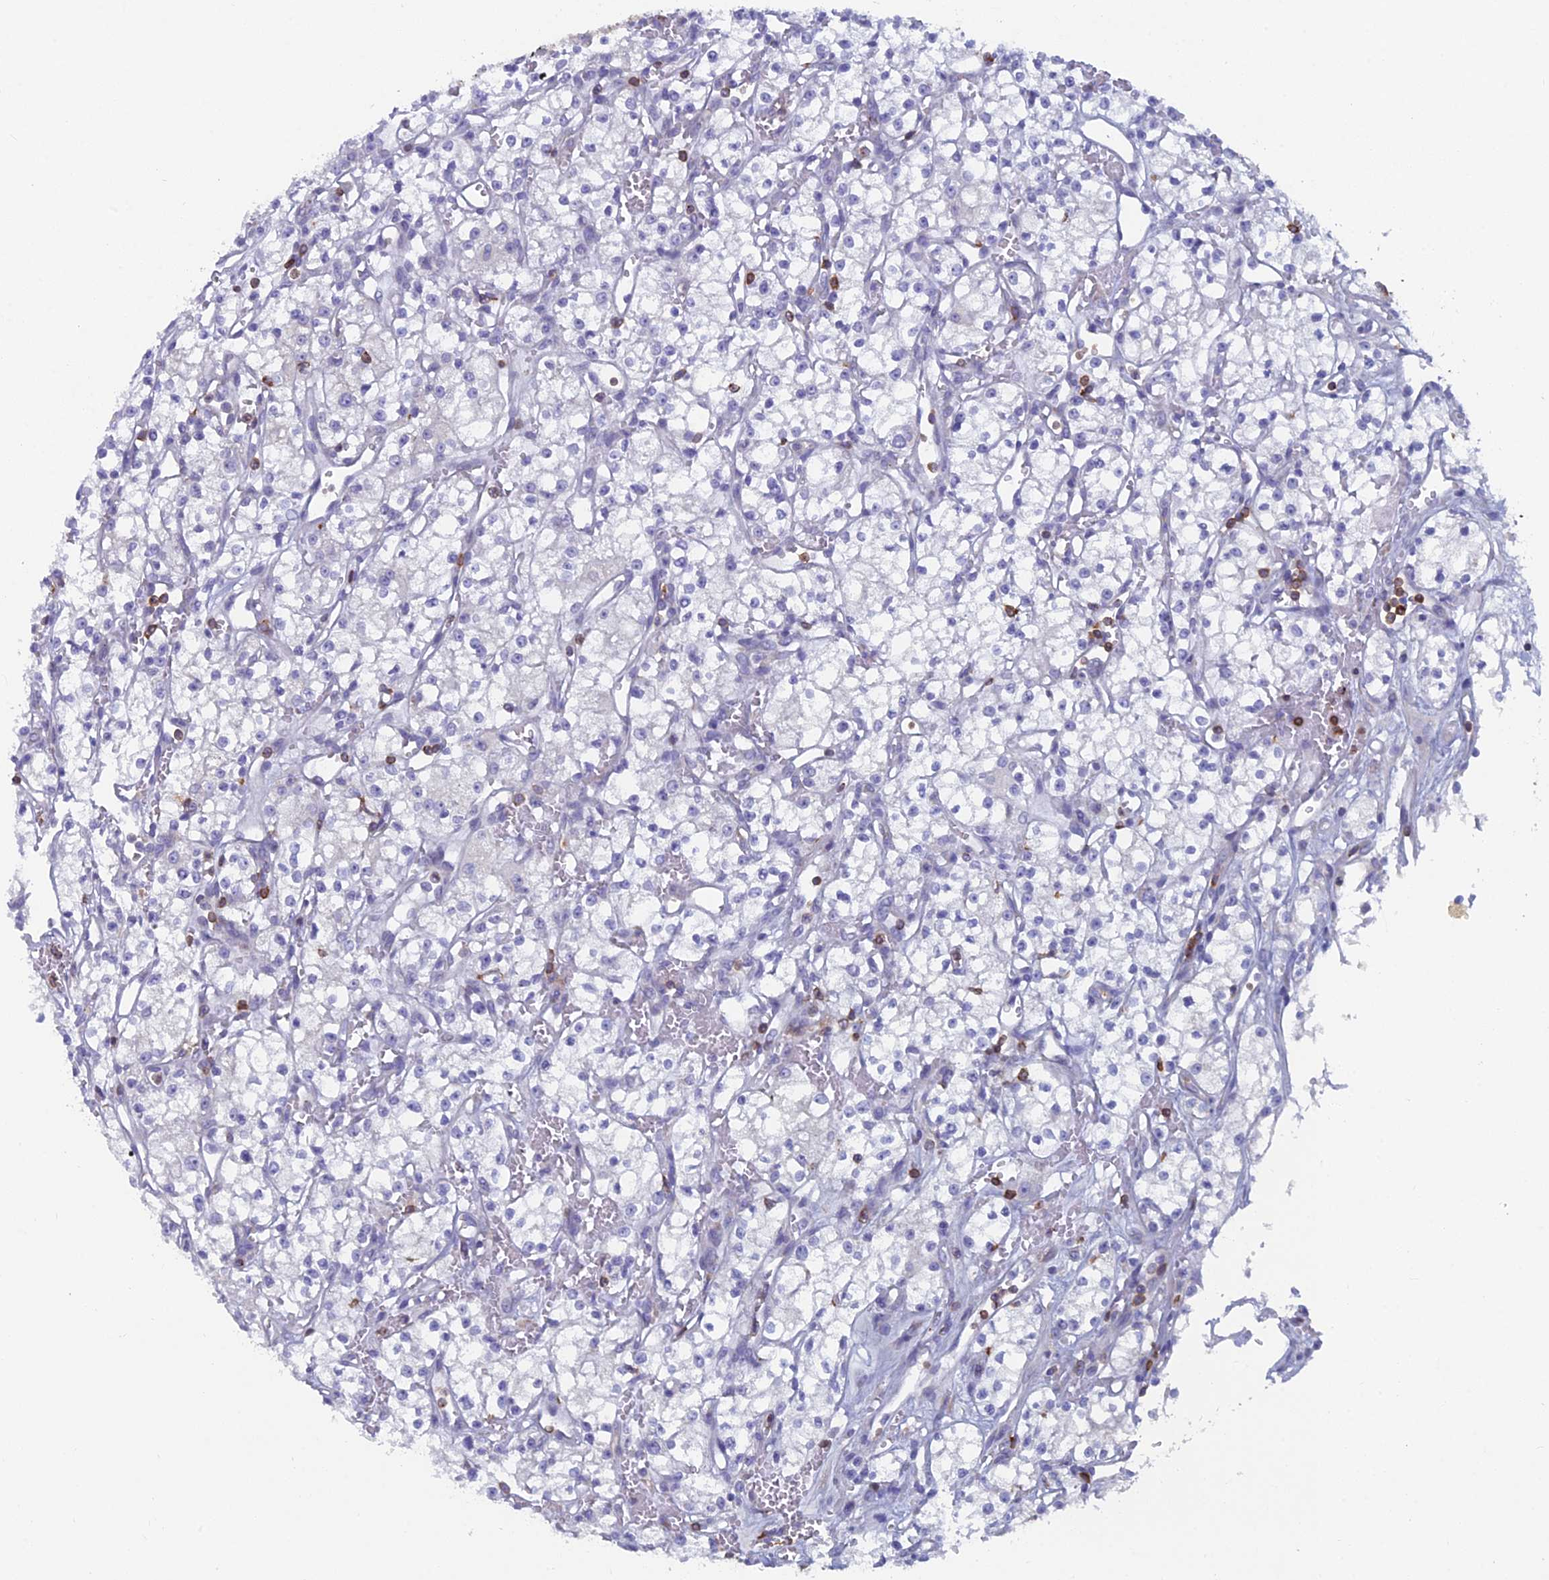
{"staining": {"intensity": "negative", "quantity": "none", "location": "none"}, "tissue": "renal cancer", "cell_type": "Tumor cells", "image_type": "cancer", "snomed": [{"axis": "morphology", "description": "Adenocarcinoma, NOS"}, {"axis": "topography", "description": "Kidney"}], "caption": "Histopathology image shows no protein expression in tumor cells of adenocarcinoma (renal) tissue.", "gene": "ABI3BP", "patient": {"sex": "male", "age": 59}}